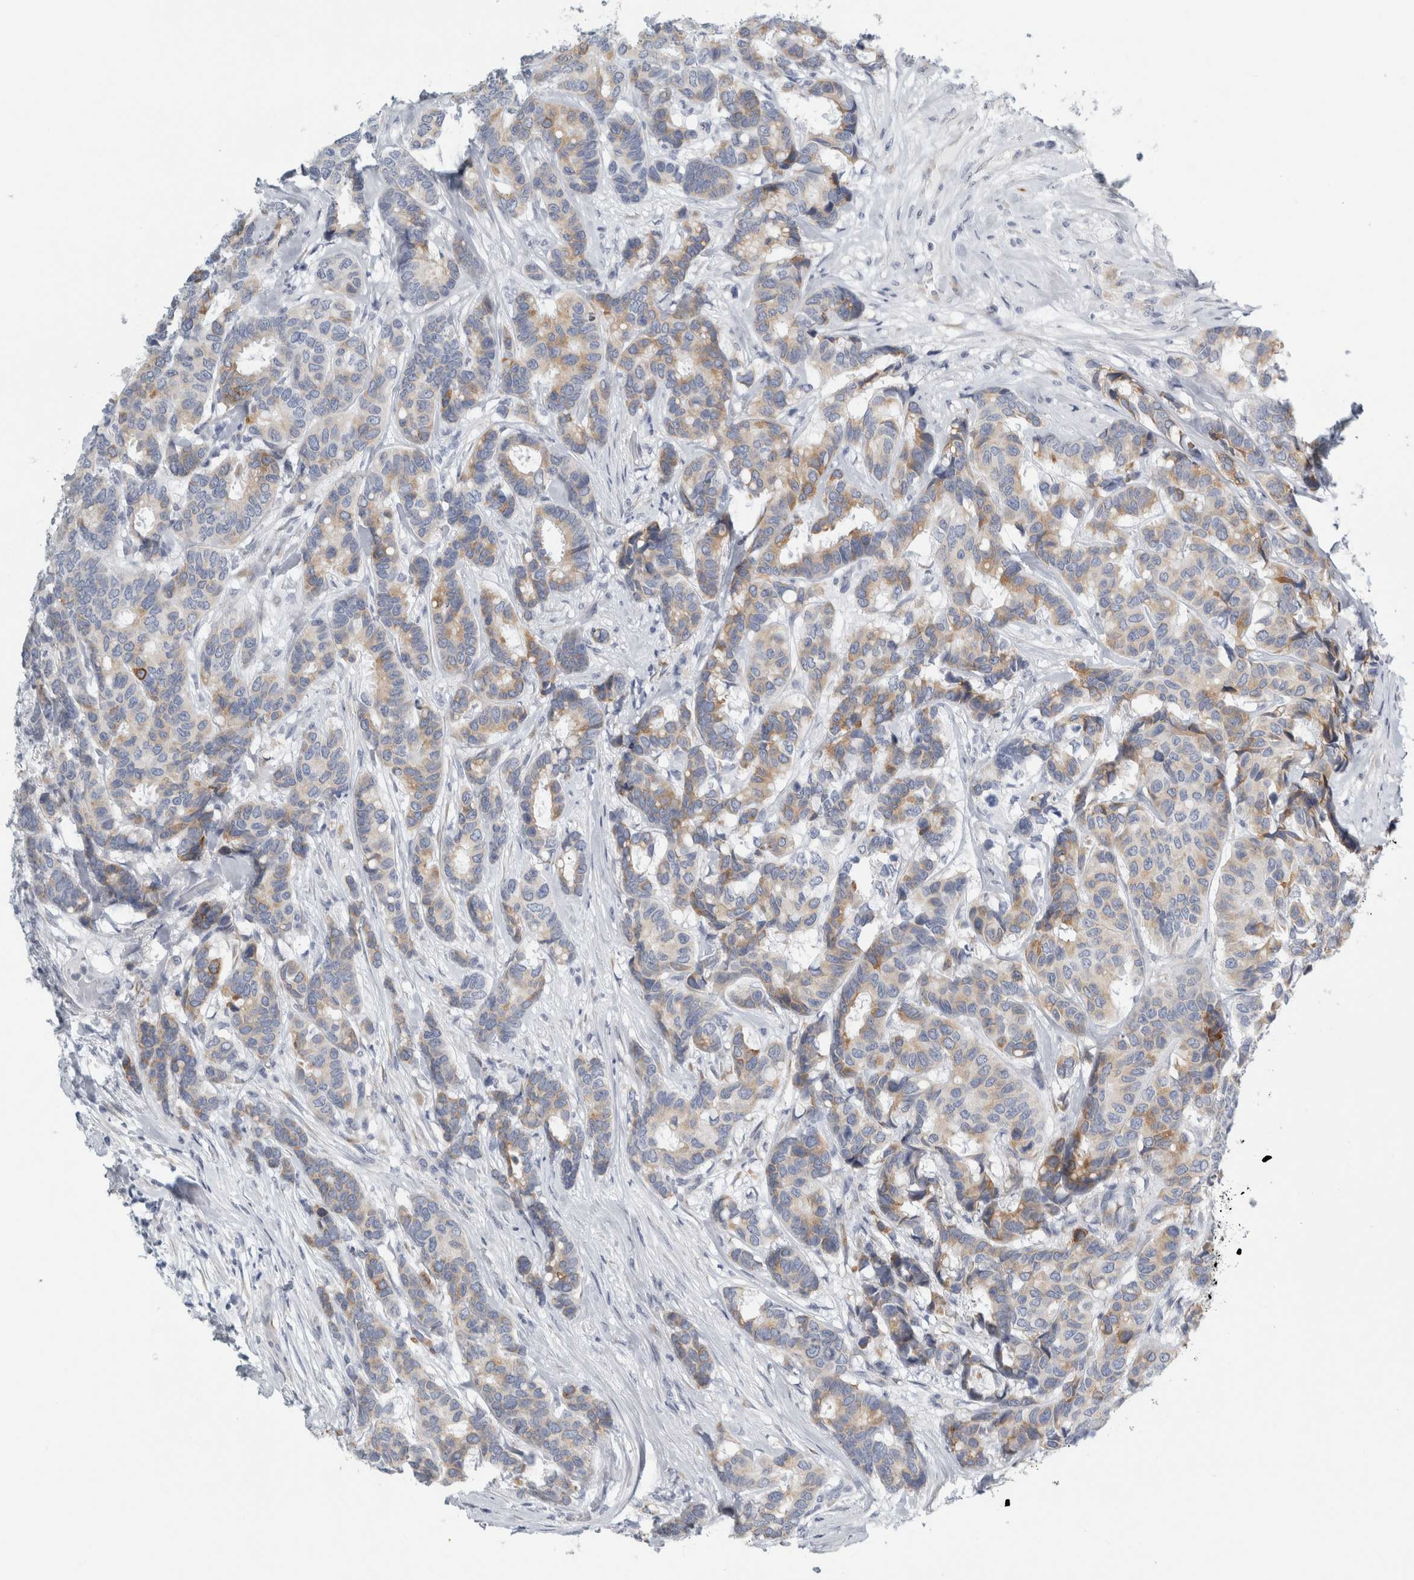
{"staining": {"intensity": "moderate", "quantity": "25%-75%", "location": "cytoplasmic/membranous"}, "tissue": "breast cancer", "cell_type": "Tumor cells", "image_type": "cancer", "snomed": [{"axis": "morphology", "description": "Duct carcinoma"}, {"axis": "topography", "description": "Breast"}], "caption": "Tumor cells exhibit medium levels of moderate cytoplasmic/membranous staining in about 25%-75% of cells in invasive ductal carcinoma (breast). The protein is shown in brown color, while the nuclei are stained blue.", "gene": "B3GNT3", "patient": {"sex": "female", "age": 87}}